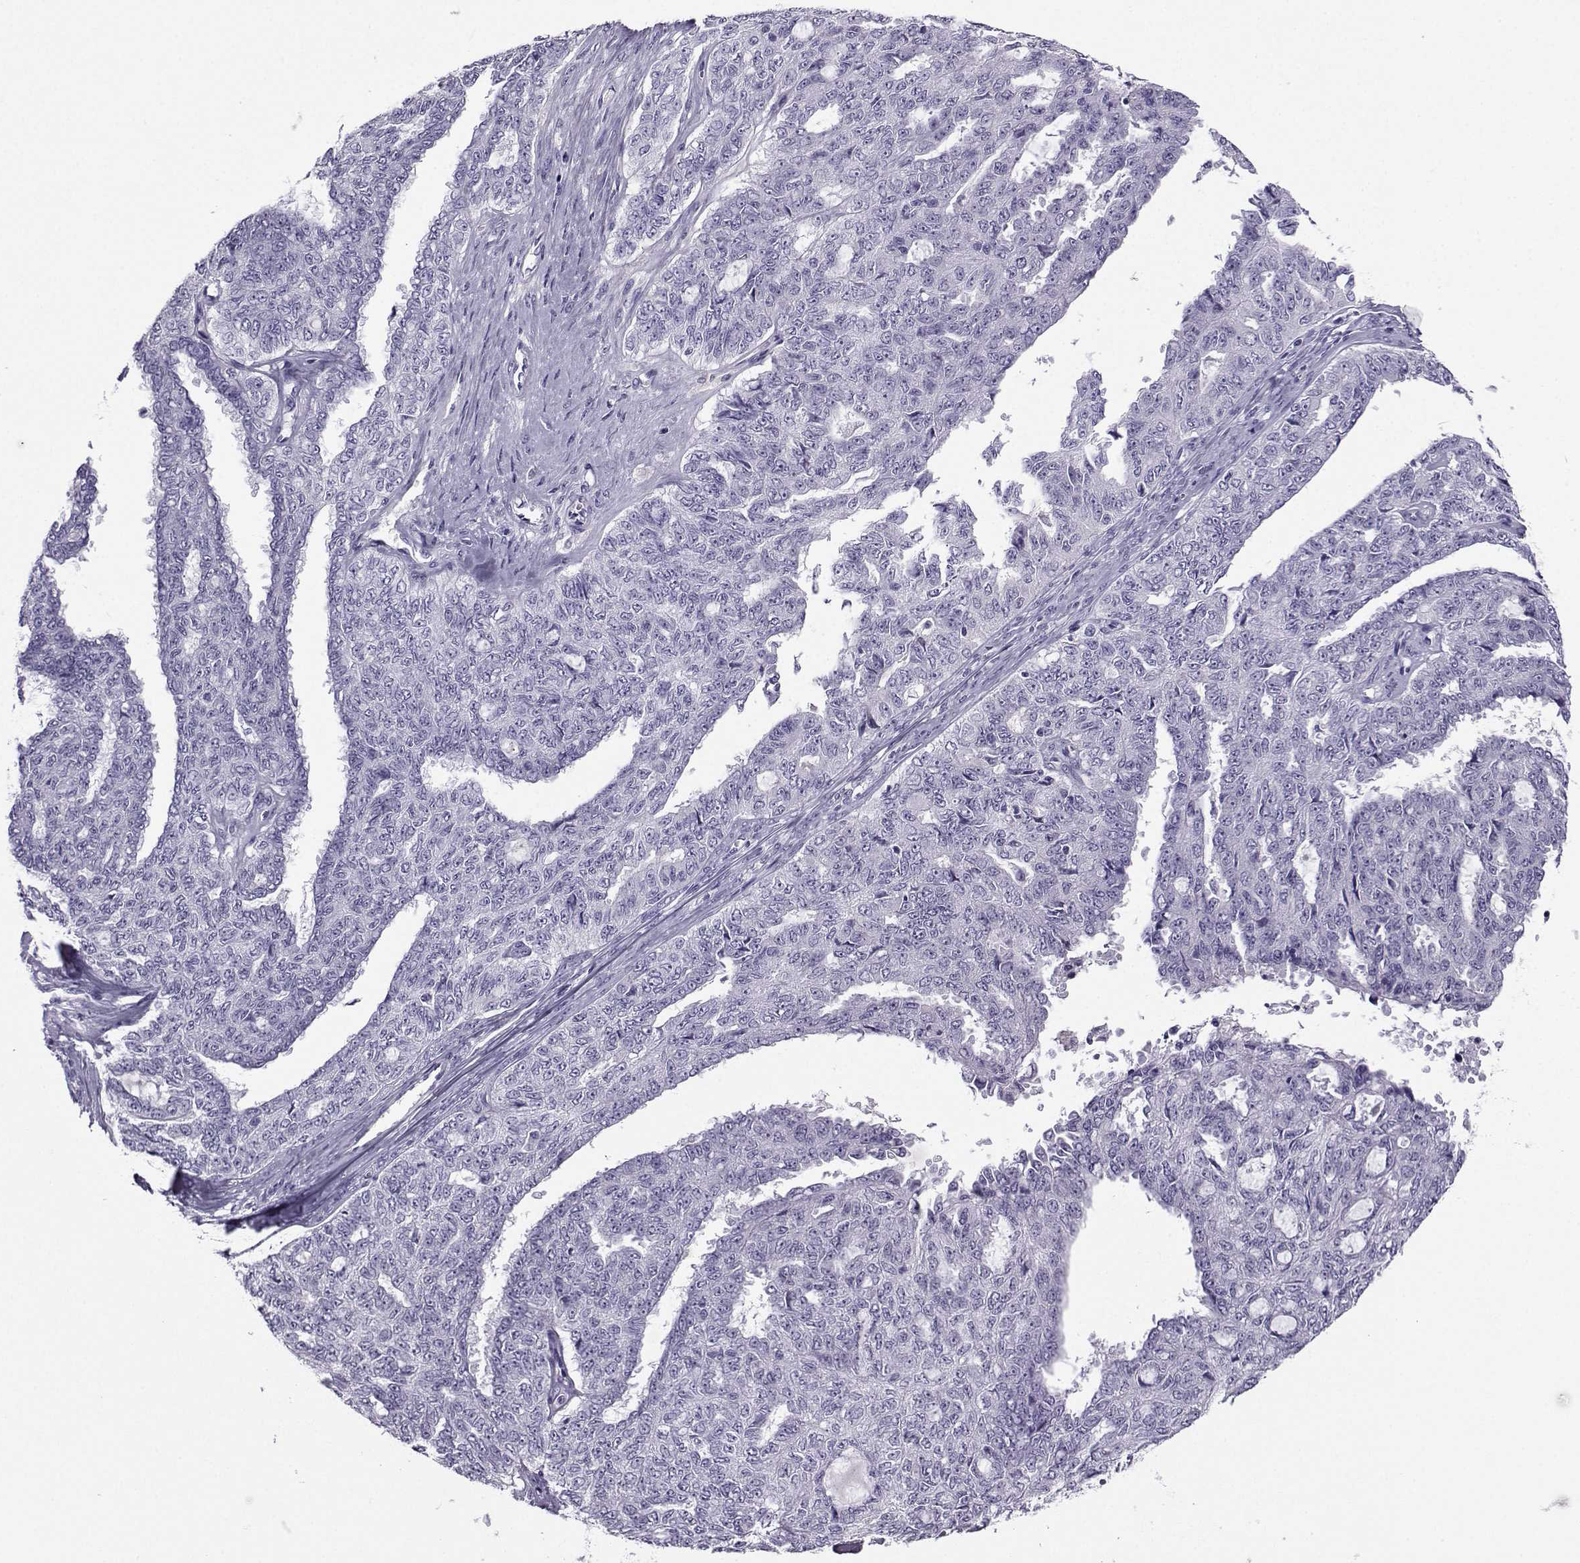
{"staining": {"intensity": "negative", "quantity": "none", "location": "none"}, "tissue": "ovarian cancer", "cell_type": "Tumor cells", "image_type": "cancer", "snomed": [{"axis": "morphology", "description": "Cystadenocarcinoma, serous, NOS"}, {"axis": "topography", "description": "Ovary"}], "caption": "Immunohistochemistry (IHC) of human ovarian cancer (serous cystadenocarcinoma) shows no expression in tumor cells.", "gene": "ARMC2", "patient": {"sex": "female", "age": 71}}